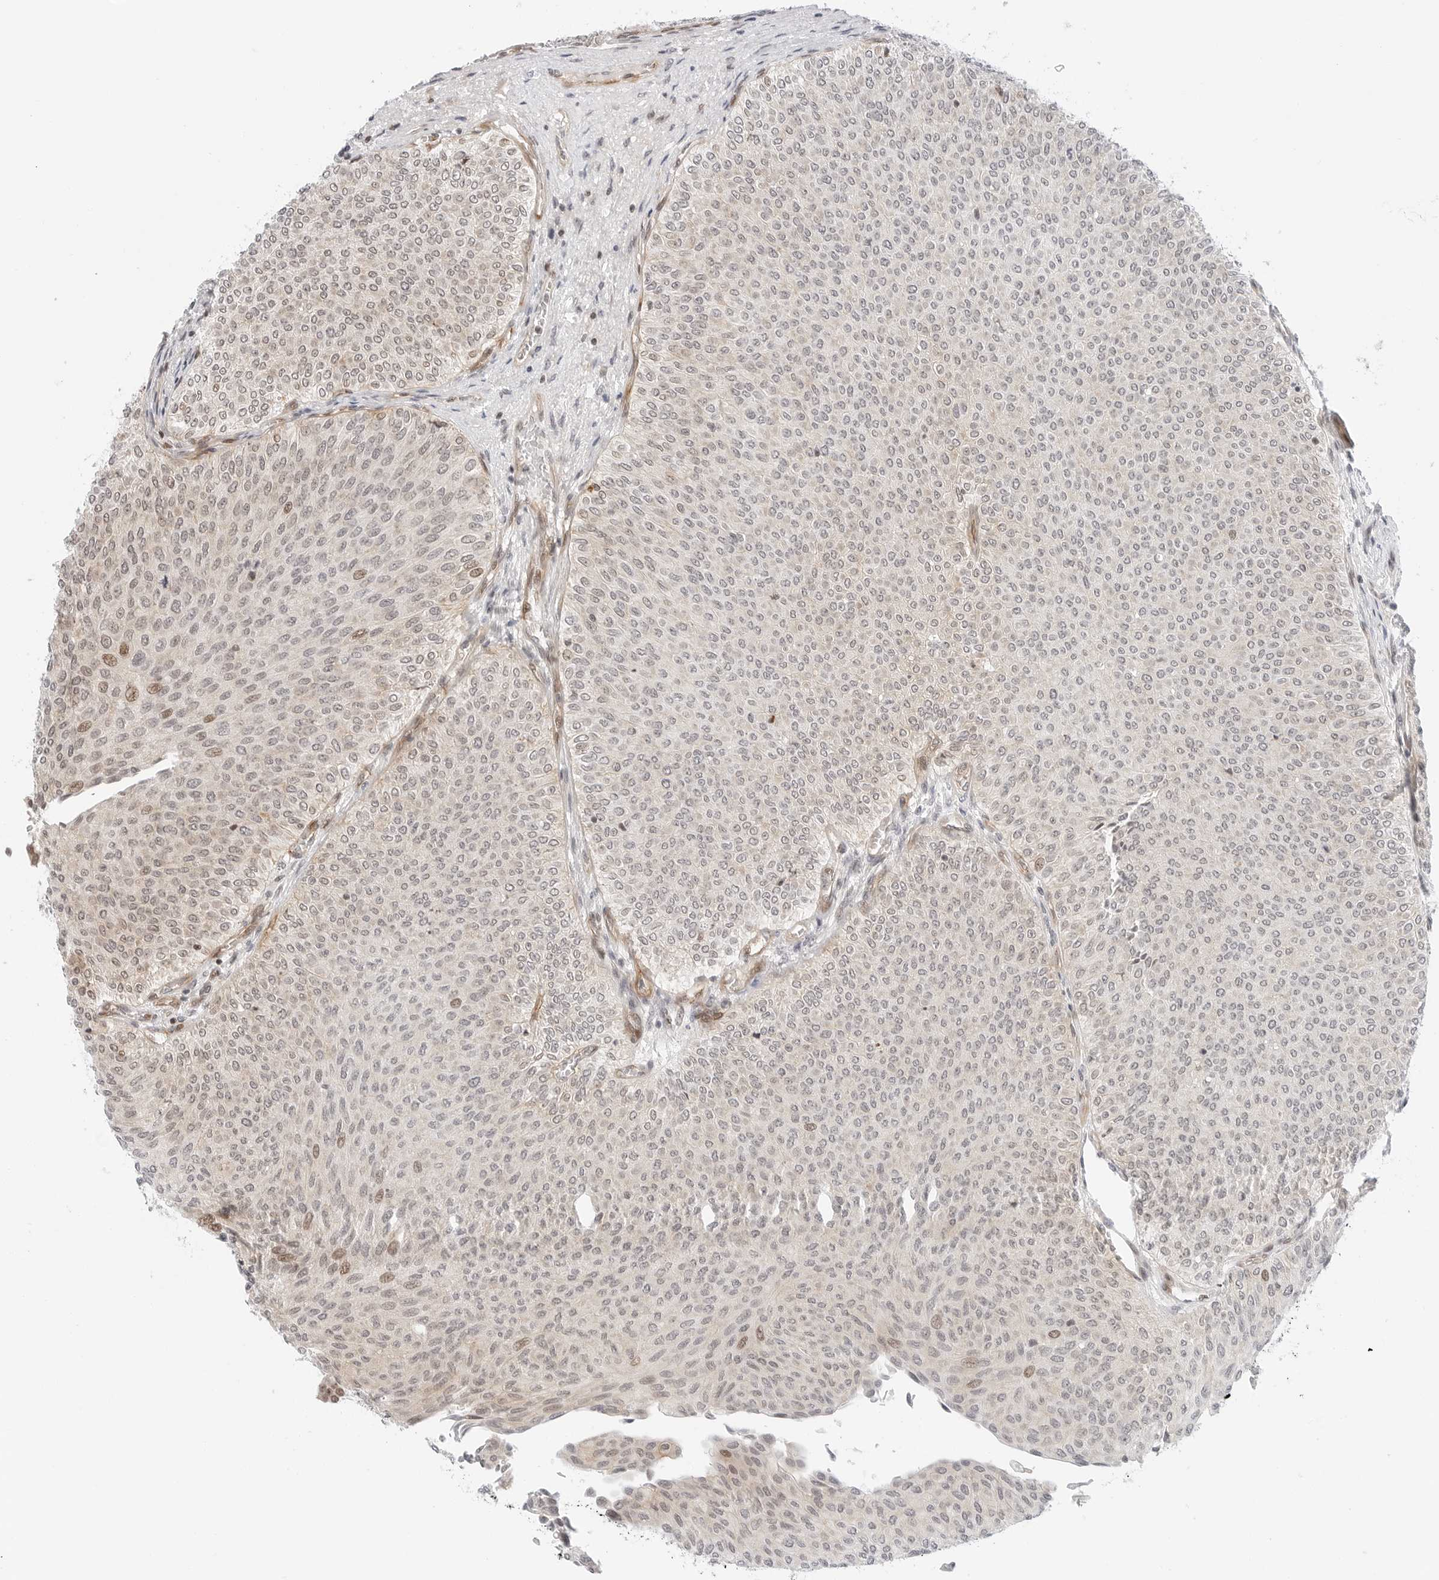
{"staining": {"intensity": "weak", "quantity": "<25%", "location": "nuclear"}, "tissue": "urothelial cancer", "cell_type": "Tumor cells", "image_type": "cancer", "snomed": [{"axis": "morphology", "description": "Urothelial carcinoma, Low grade"}, {"axis": "topography", "description": "Urinary bladder"}], "caption": "High power microscopy image of an immunohistochemistry image of low-grade urothelial carcinoma, revealing no significant staining in tumor cells.", "gene": "ZNF613", "patient": {"sex": "male", "age": 78}}